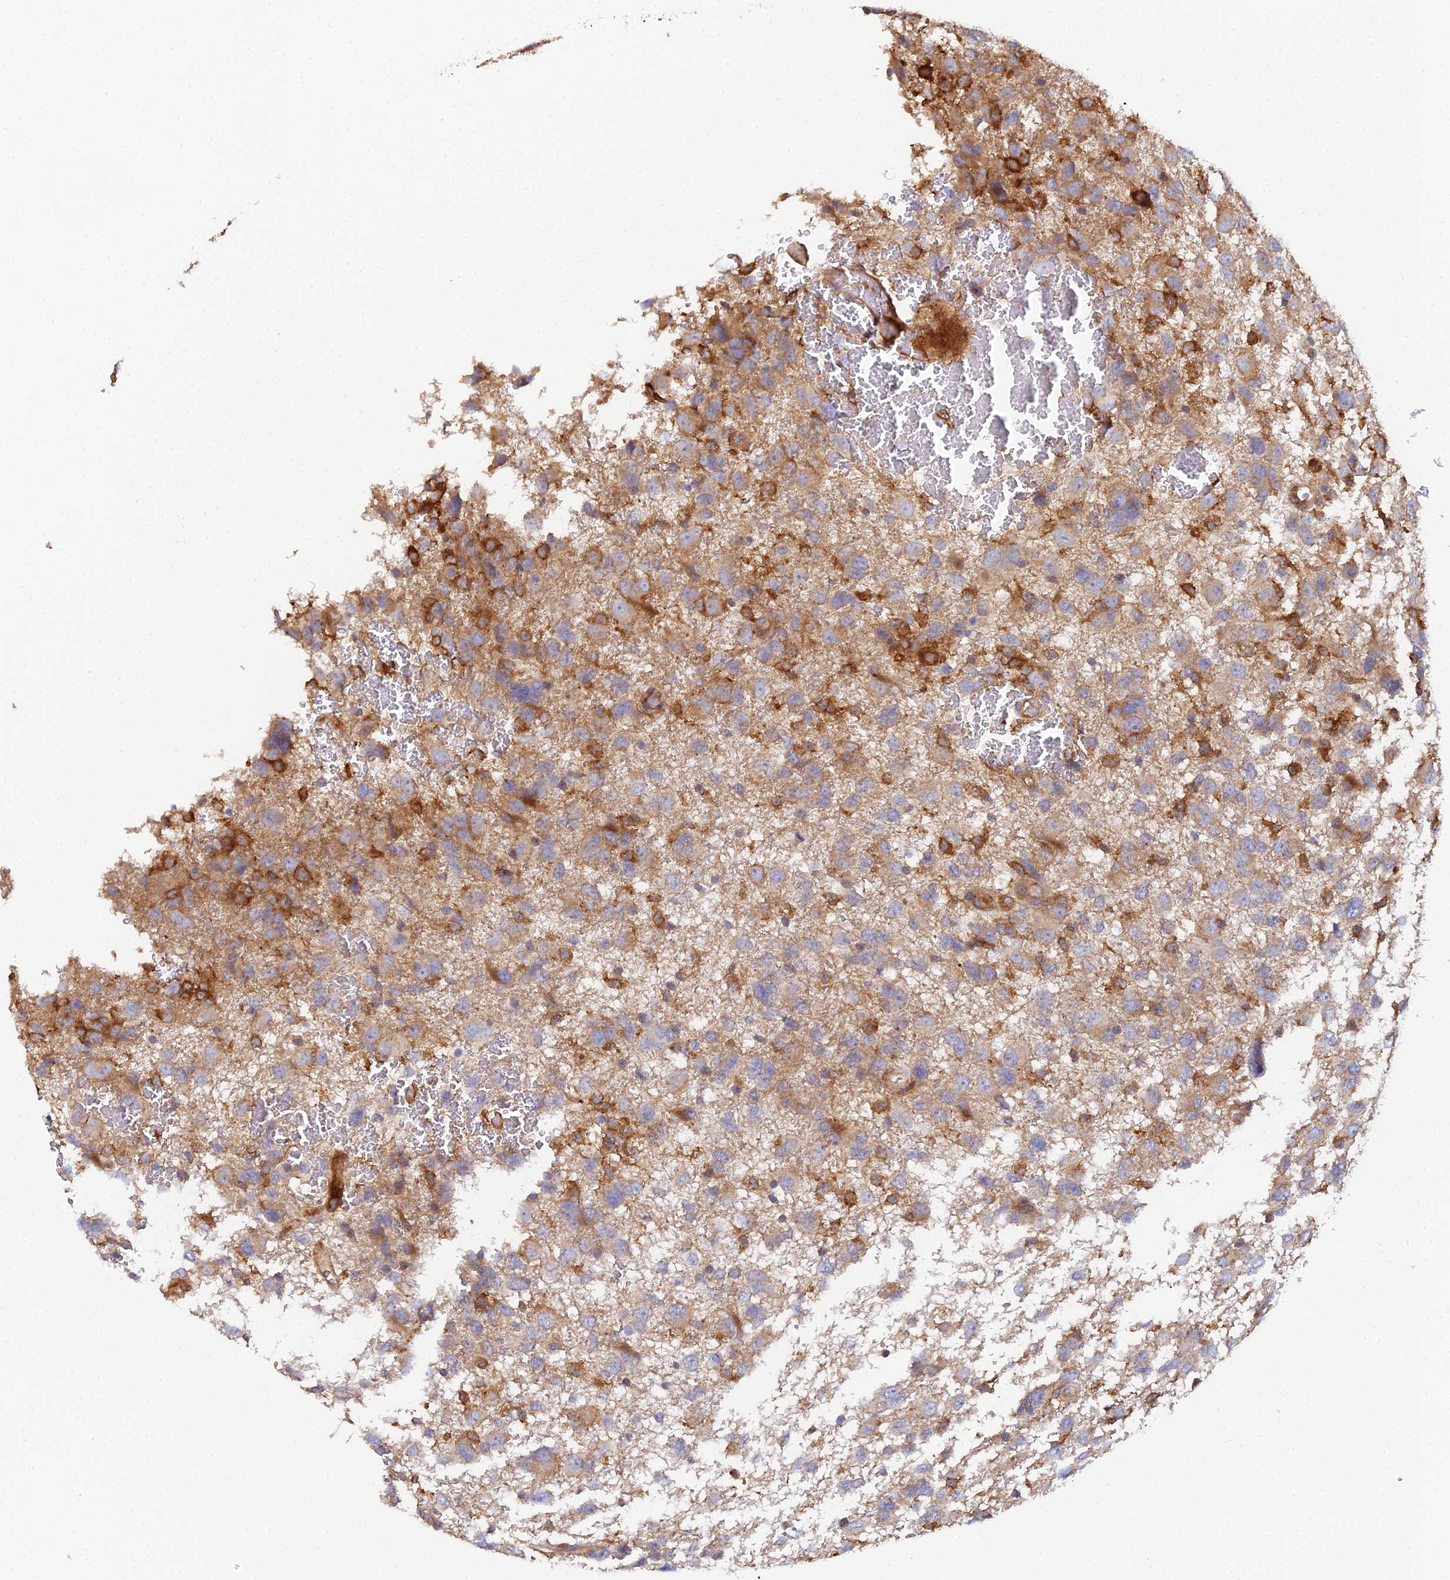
{"staining": {"intensity": "weak", "quantity": ">75%", "location": "cytoplasmic/membranous"}, "tissue": "glioma", "cell_type": "Tumor cells", "image_type": "cancer", "snomed": [{"axis": "morphology", "description": "Glioma, malignant, High grade"}, {"axis": "topography", "description": "Brain"}], "caption": "DAB immunohistochemical staining of glioma exhibits weak cytoplasmic/membranous protein staining in approximately >75% of tumor cells. Immunohistochemistry (ihc) stains the protein of interest in brown and the nuclei are stained blue.", "gene": "GNG5B", "patient": {"sex": "male", "age": 61}}